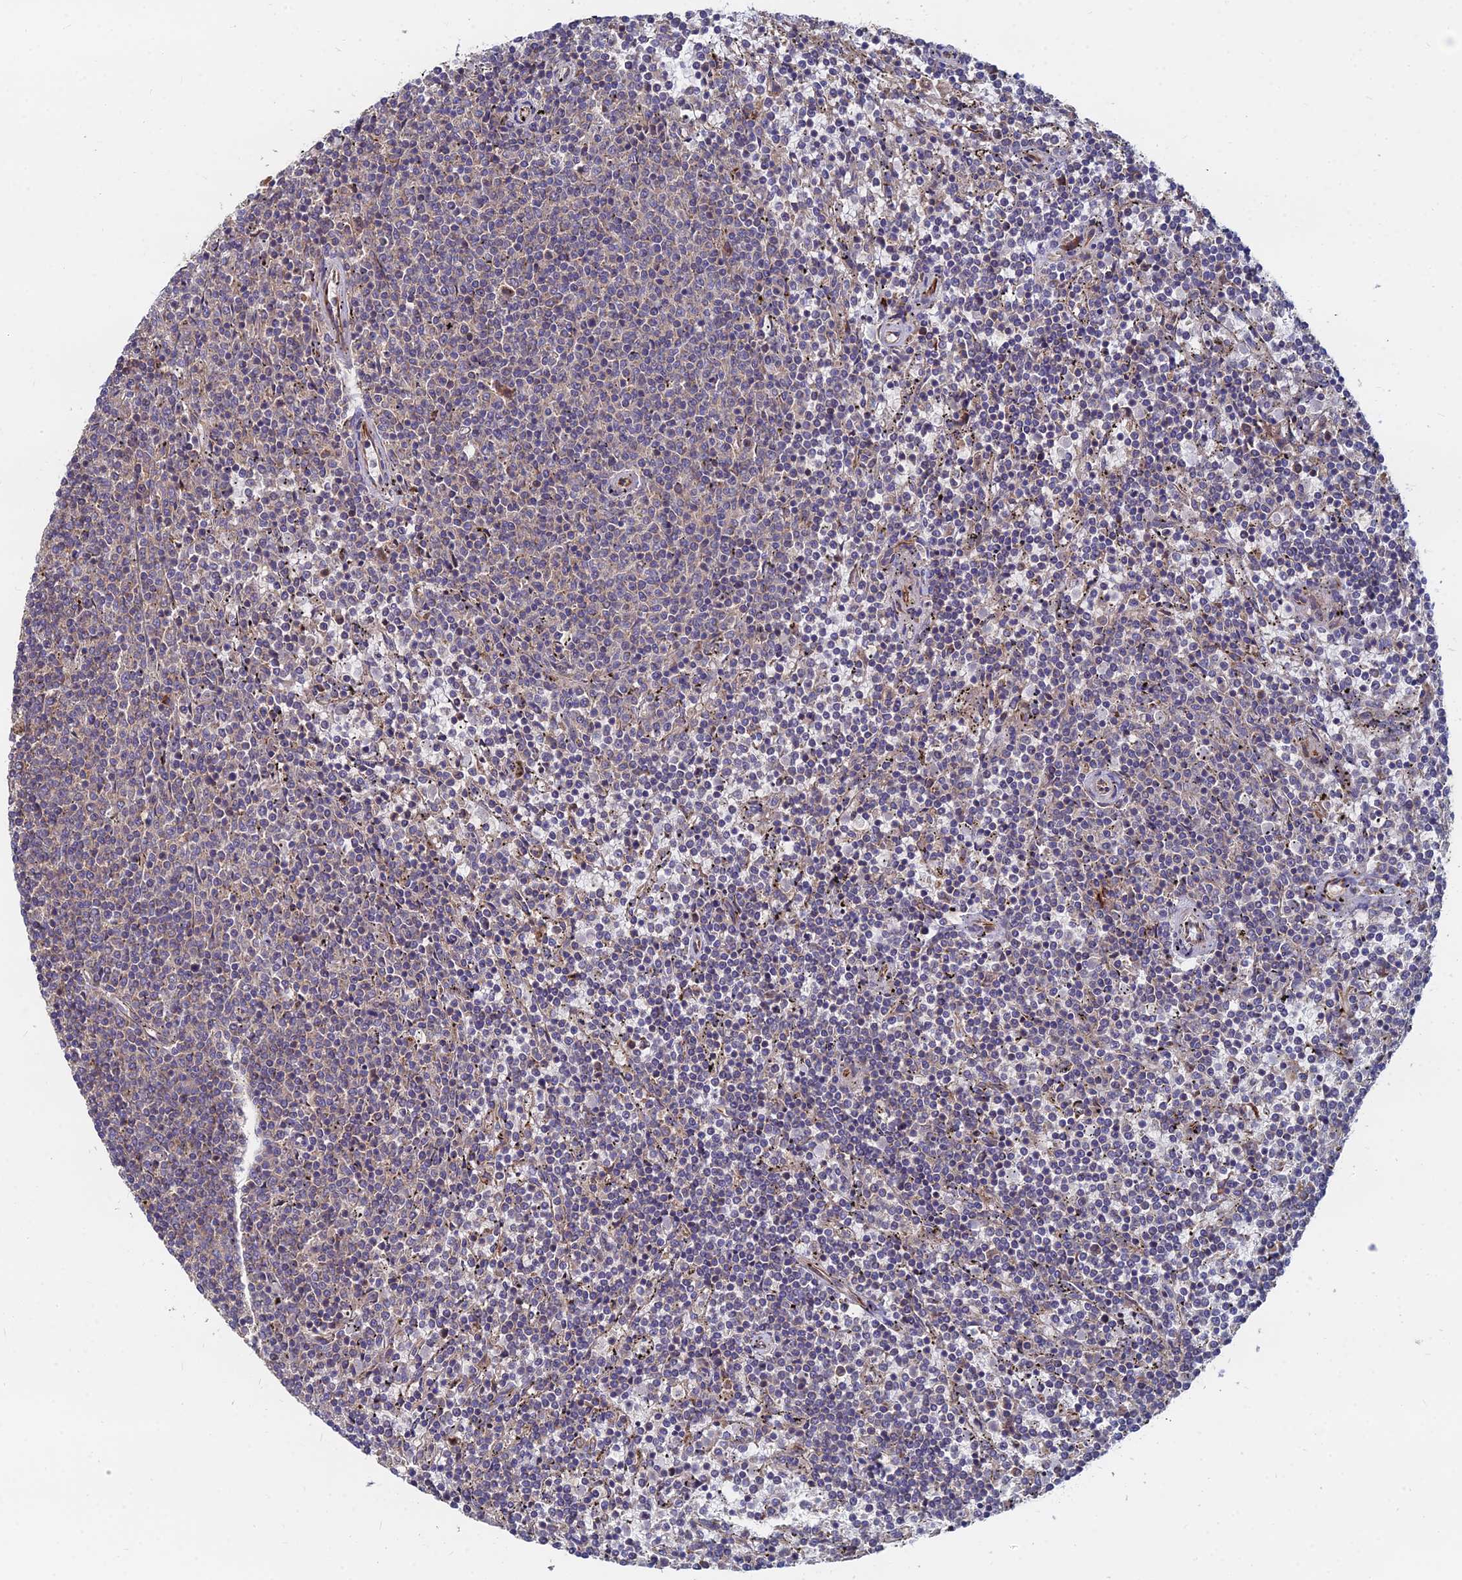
{"staining": {"intensity": "negative", "quantity": "none", "location": "none"}, "tissue": "lymphoma", "cell_type": "Tumor cells", "image_type": "cancer", "snomed": [{"axis": "morphology", "description": "Malignant lymphoma, non-Hodgkin's type, Low grade"}, {"axis": "topography", "description": "Spleen"}], "caption": "Protein analysis of lymphoma displays no significant positivity in tumor cells.", "gene": "CCZ1", "patient": {"sex": "female", "age": 50}}